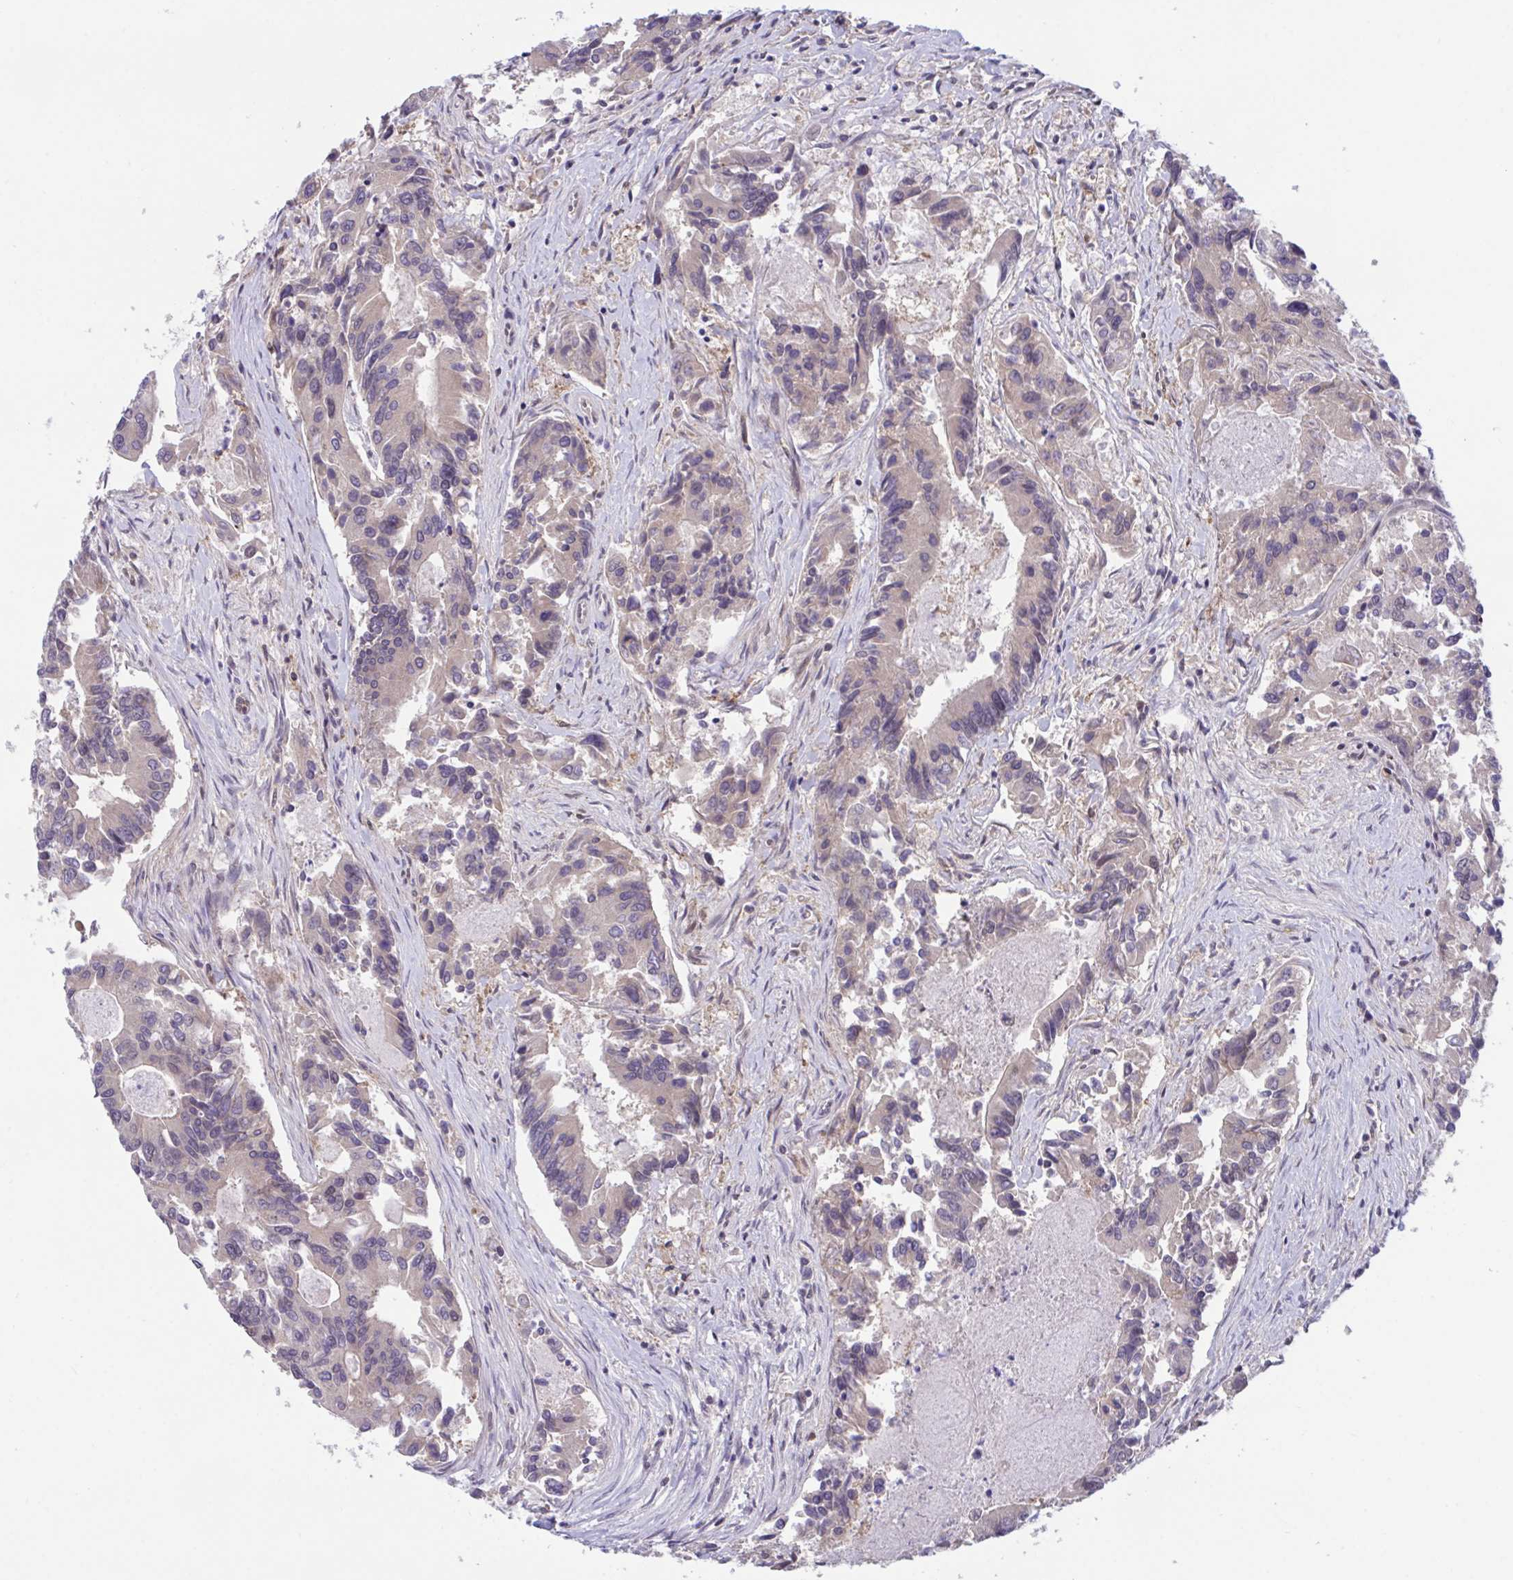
{"staining": {"intensity": "weak", "quantity": "<25%", "location": "nuclear"}, "tissue": "colorectal cancer", "cell_type": "Tumor cells", "image_type": "cancer", "snomed": [{"axis": "morphology", "description": "Adenocarcinoma, NOS"}, {"axis": "topography", "description": "Colon"}], "caption": "Immunohistochemistry (IHC) histopathology image of neoplastic tissue: colorectal adenocarcinoma stained with DAB demonstrates no significant protein staining in tumor cells.", "gene": "ZNF444", "patient": {"sex": "female", "age": 67}}